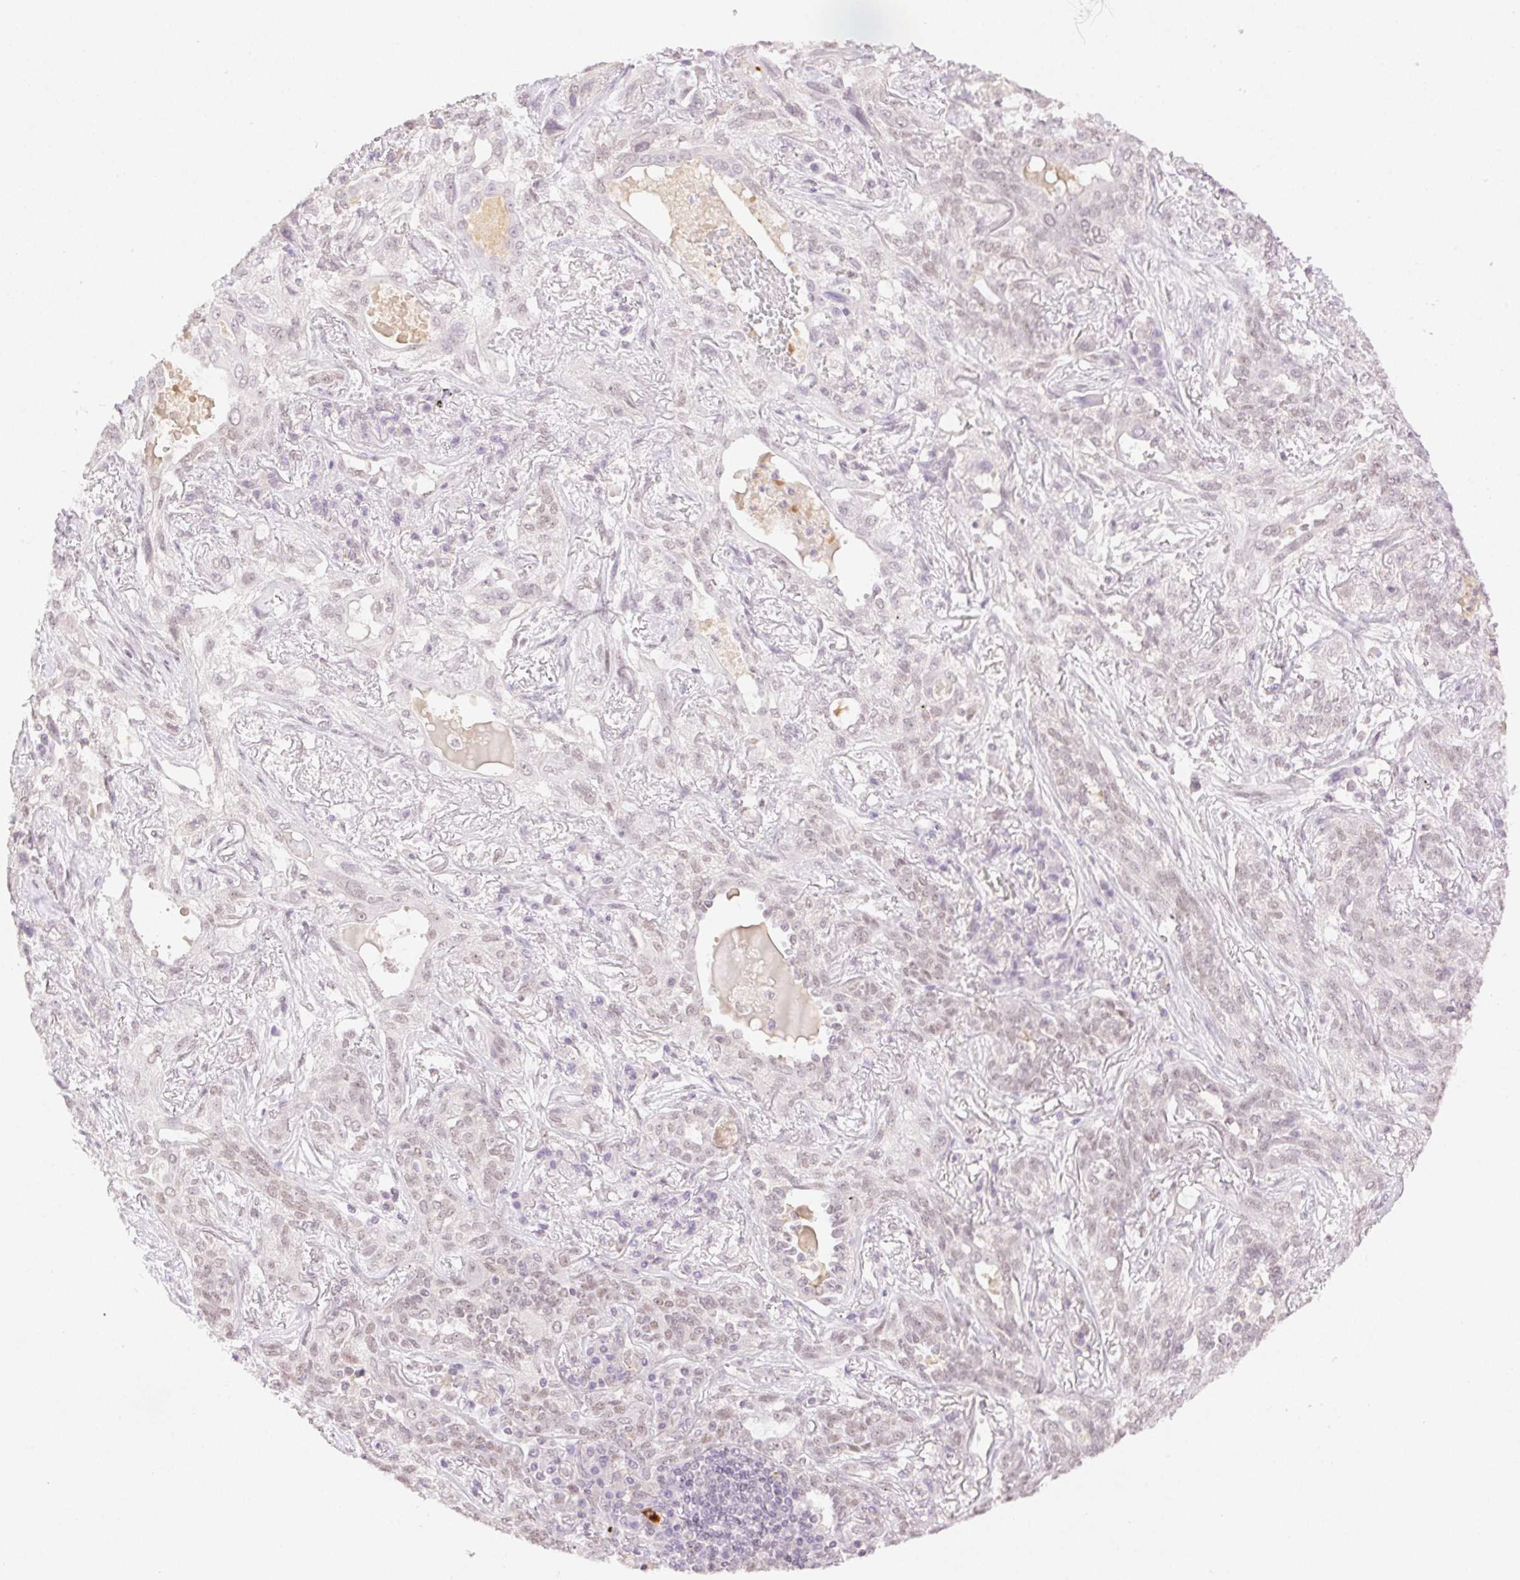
{"staining": {"intensity": "weak", "quantity": "<25%", "location": "nuclear"}, "tissue": "lung cancer", "cell_type": "Tumor cells", "image_type": "cancer", "snomed": [{"axis": "morphology", "description": "Squamous cell carcinoma, NOS"}, {"axis": "topography", "description": "Lung"}], "caption": "The micrograph shows no staining of tumor cells in squamous cell carcinoma (lung).", "gene": "H2AZ2", "patient": {"sex": "female", "age": 70}}